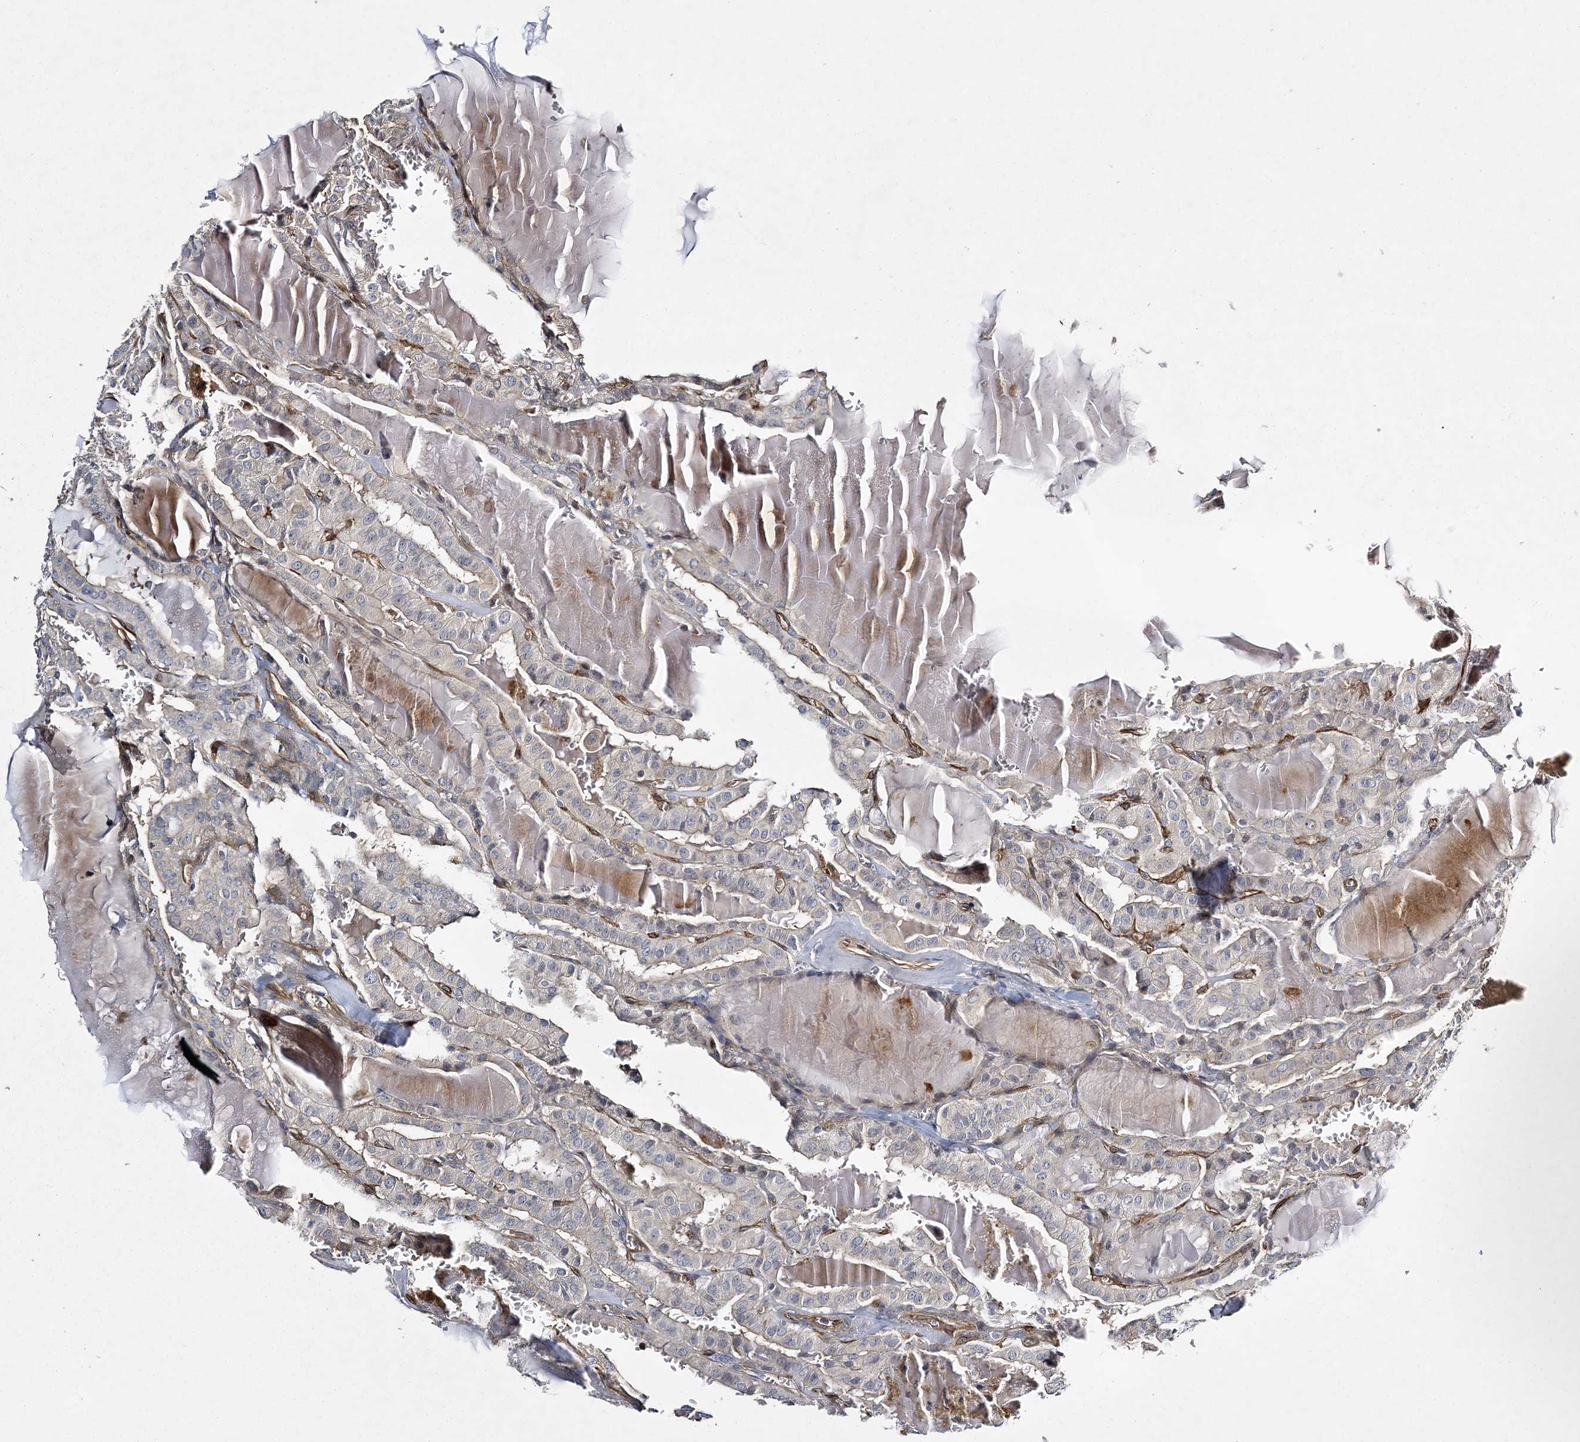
{"staining": {"intensity": "negative", "quantity": "none", "location": "none"}, "tissue": "thyroid cancer", "cell_type": "Tumor cells", "image_type": "cancer", "snomed": [{"axis": "morphology", "description": "Papillary adenocarcinoma, NOS"}, {"axis": "topography", "description": "Thyroid gland"}], "caption": "A histopathology image of papillary adenocarcinoma (thyroid) stained for a protein displays no brown staining in tumor cells.", "gene": "CALN1", "patient": {"sex": "male", "age": 52}}